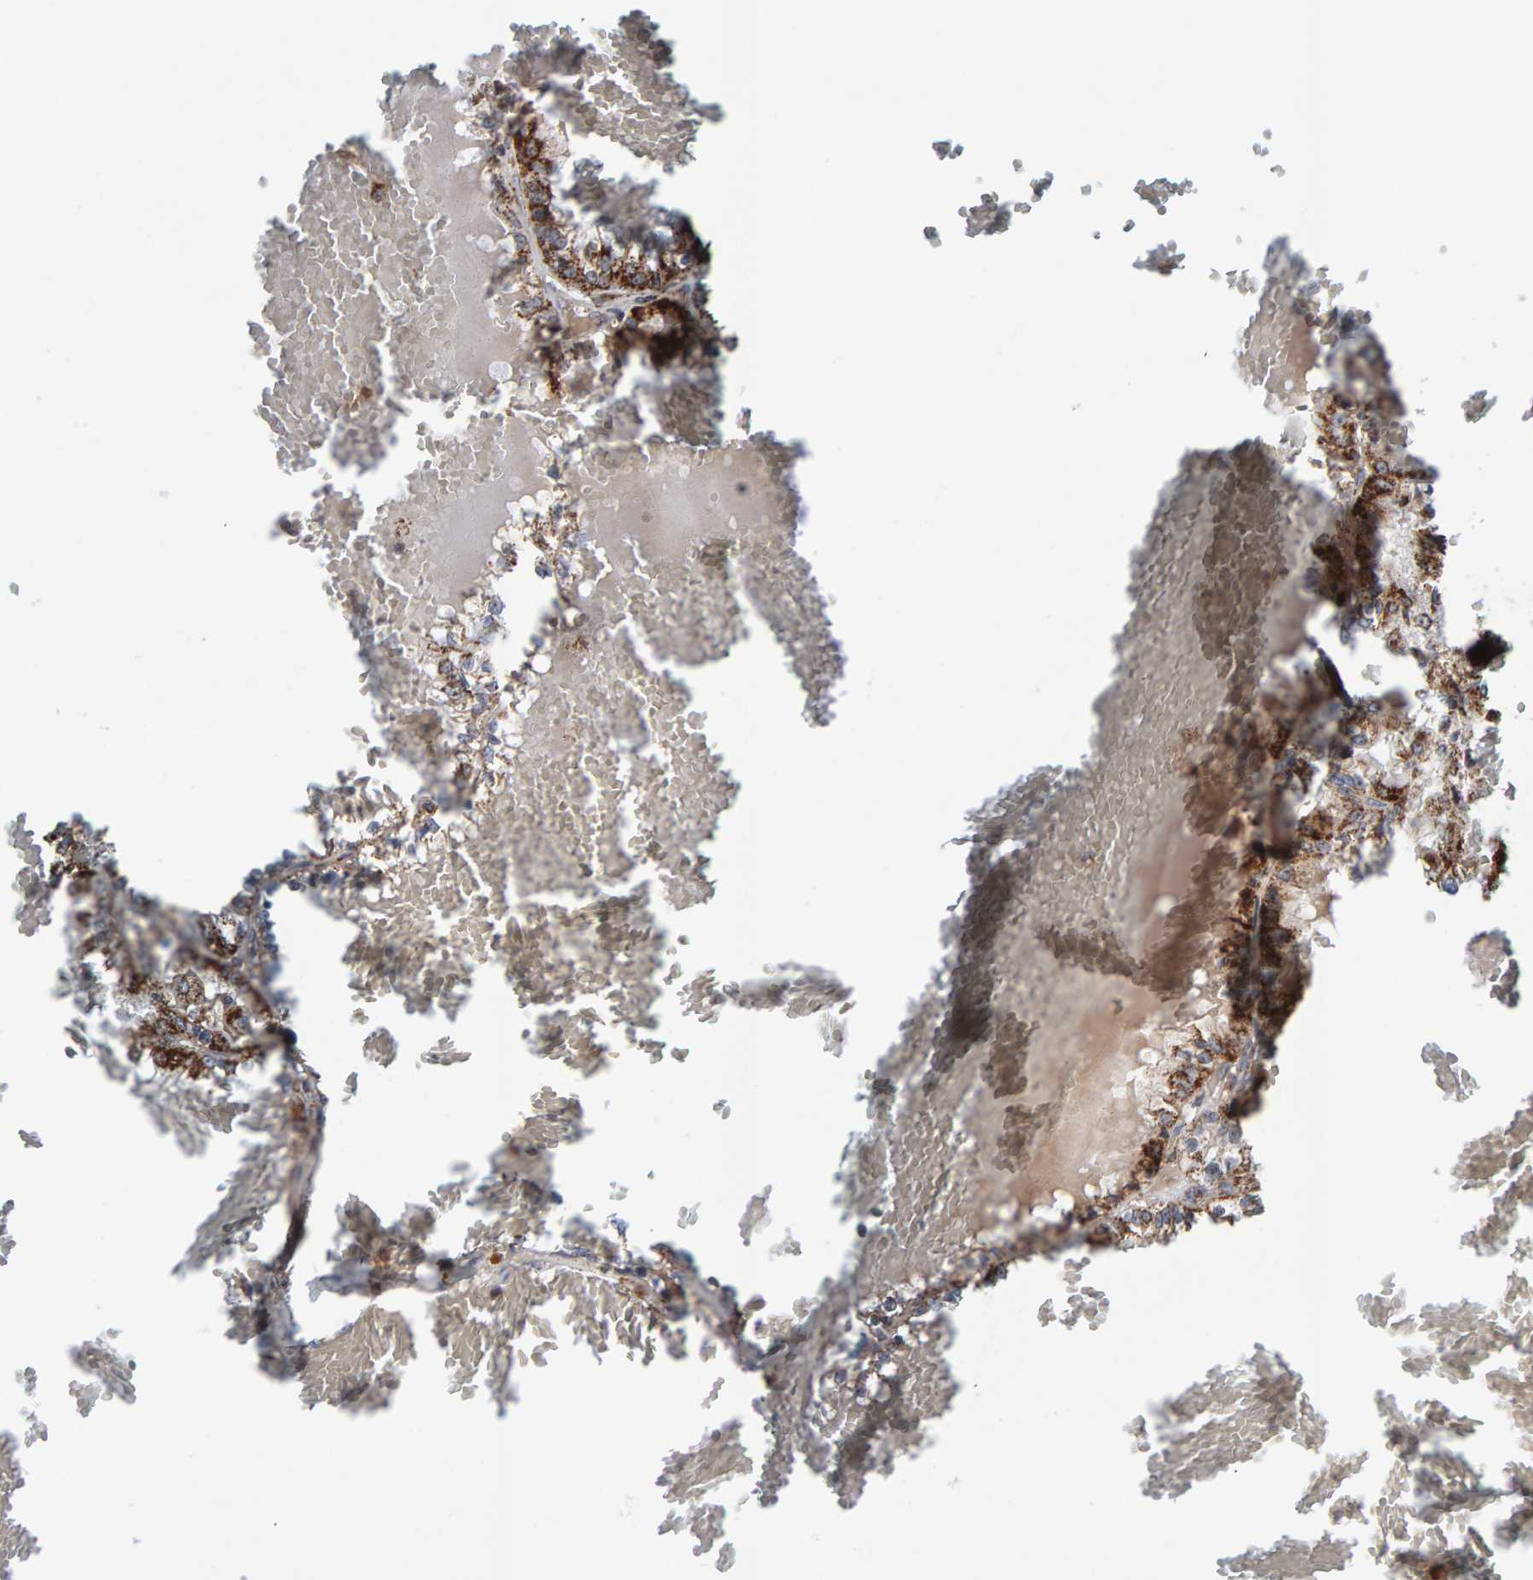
{"staining": {"intensity": "strong", "quantity": "25%-75%", "location": "cytoplasmic/membranous"}, "tissue": "renal cancer", "cell_type": "Tumor cells", "image_type": "cancer", "snomed": [{"axis": "morphology", "description": "Adenocarcinoma, NOS"}, {"axis": "topography", "description": "Kidney"}], "caption": "Immunohistochemical staining of adenocarcinoma (renal) shows high levels of strong cytoplasmic/membranous protein staining in about 25%-75% of tumor cells.", "gene": "ZNF48", "patient": {"sex": "female", "age": 56}}